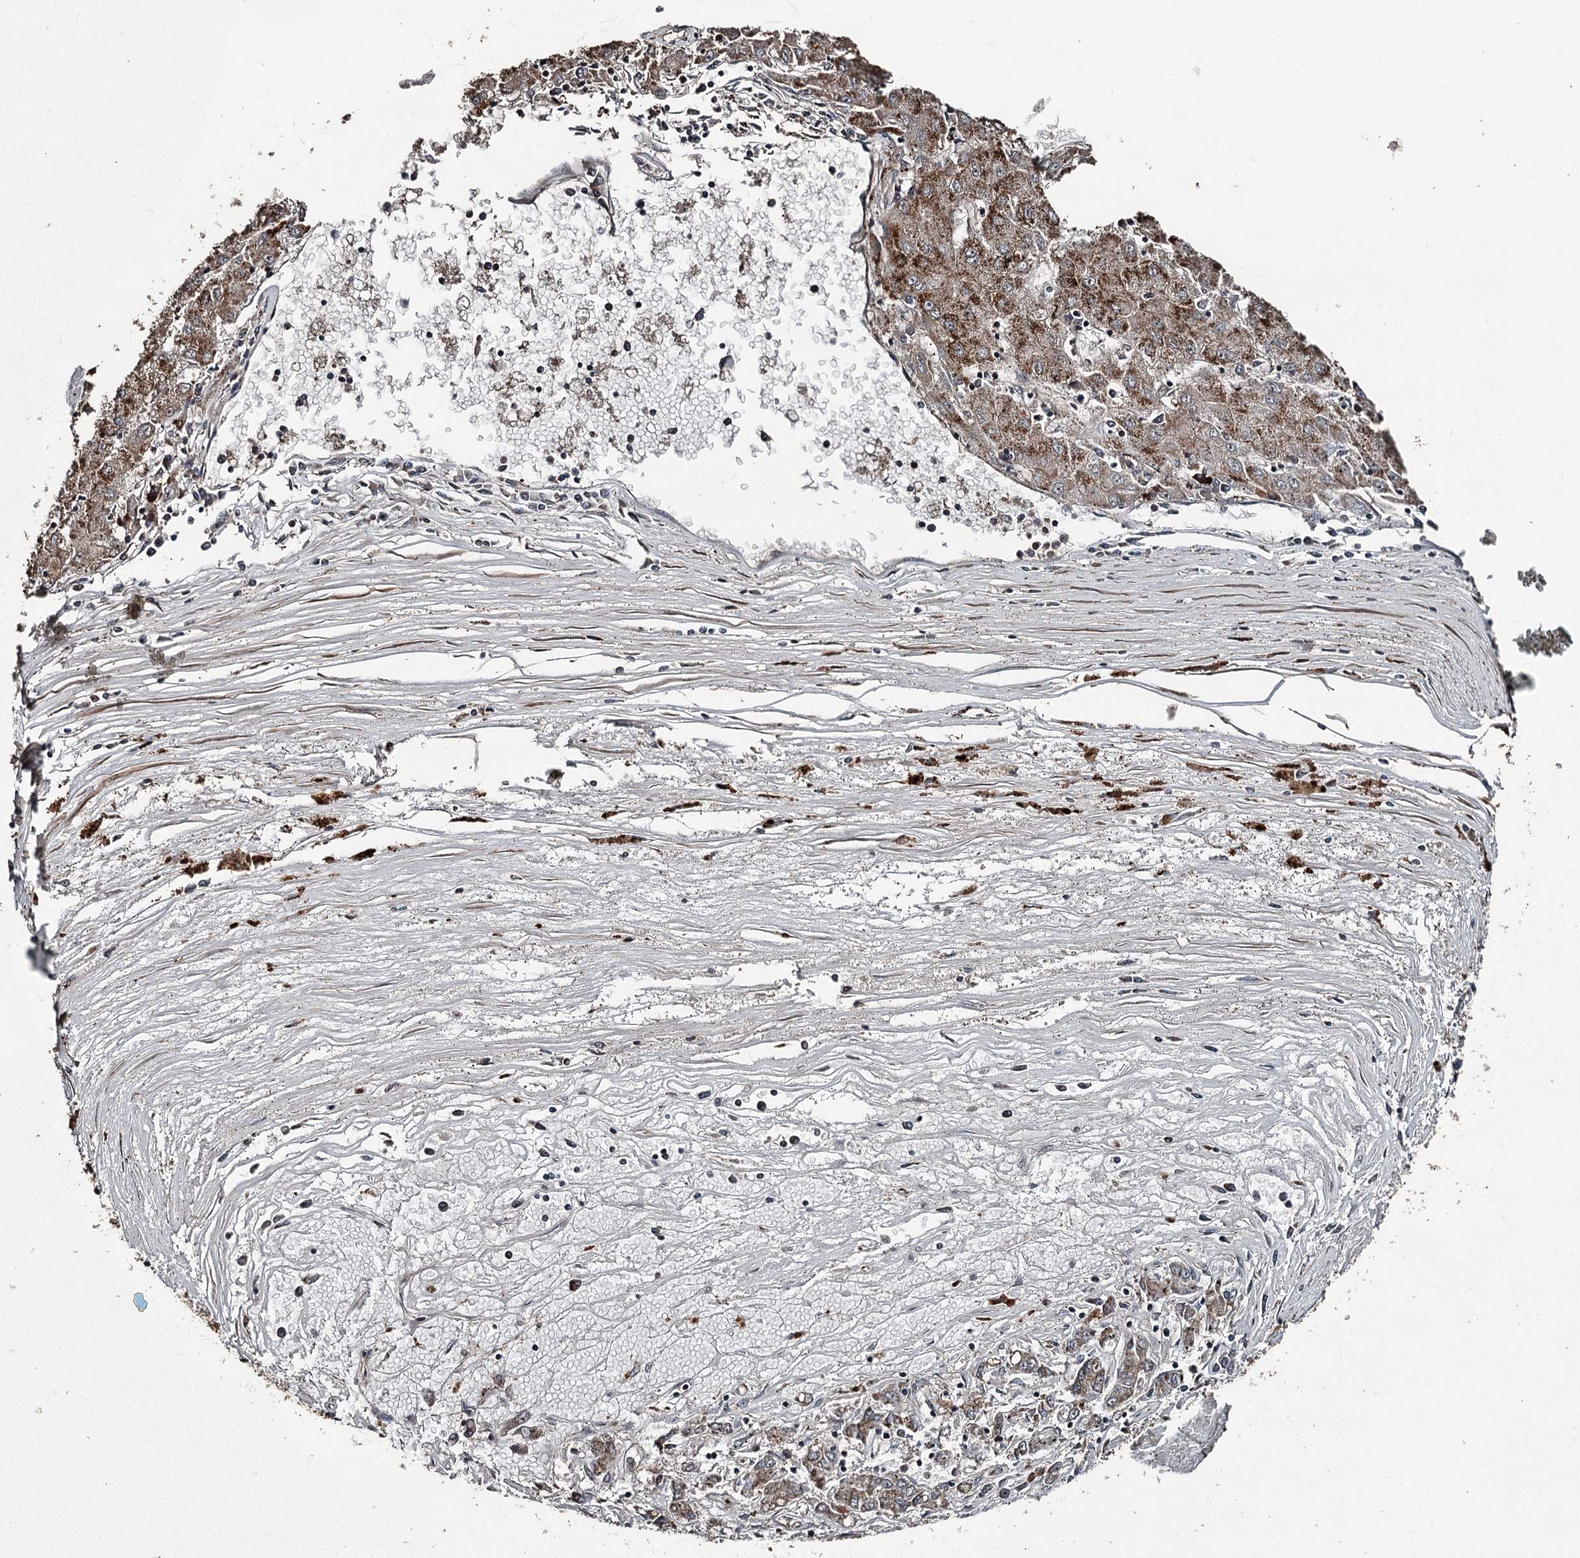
{"staining": {"intensity": "strong", "quantity": ">75%", "location": "cytoplasmic/membranous"}, "tissue": "liver cancer", "cell_type": "Tumor cells", "image_type": "cancer", "snomed": [{"axis": "morphology", "description": "Carcinoma, Hepatocellular, NOS"}, {"axis": "topography", "description": "Liver"}], "caption": "A high-resolution micrograph shows immunohistochemistry (IHC) staining of liver hepatocellular carcinoma, which shows strong cytoplasmic/membranous staining in about >75% of tumor cells.", "gene": "RAB21", "patient": {"sex": "male", "age": 72}}